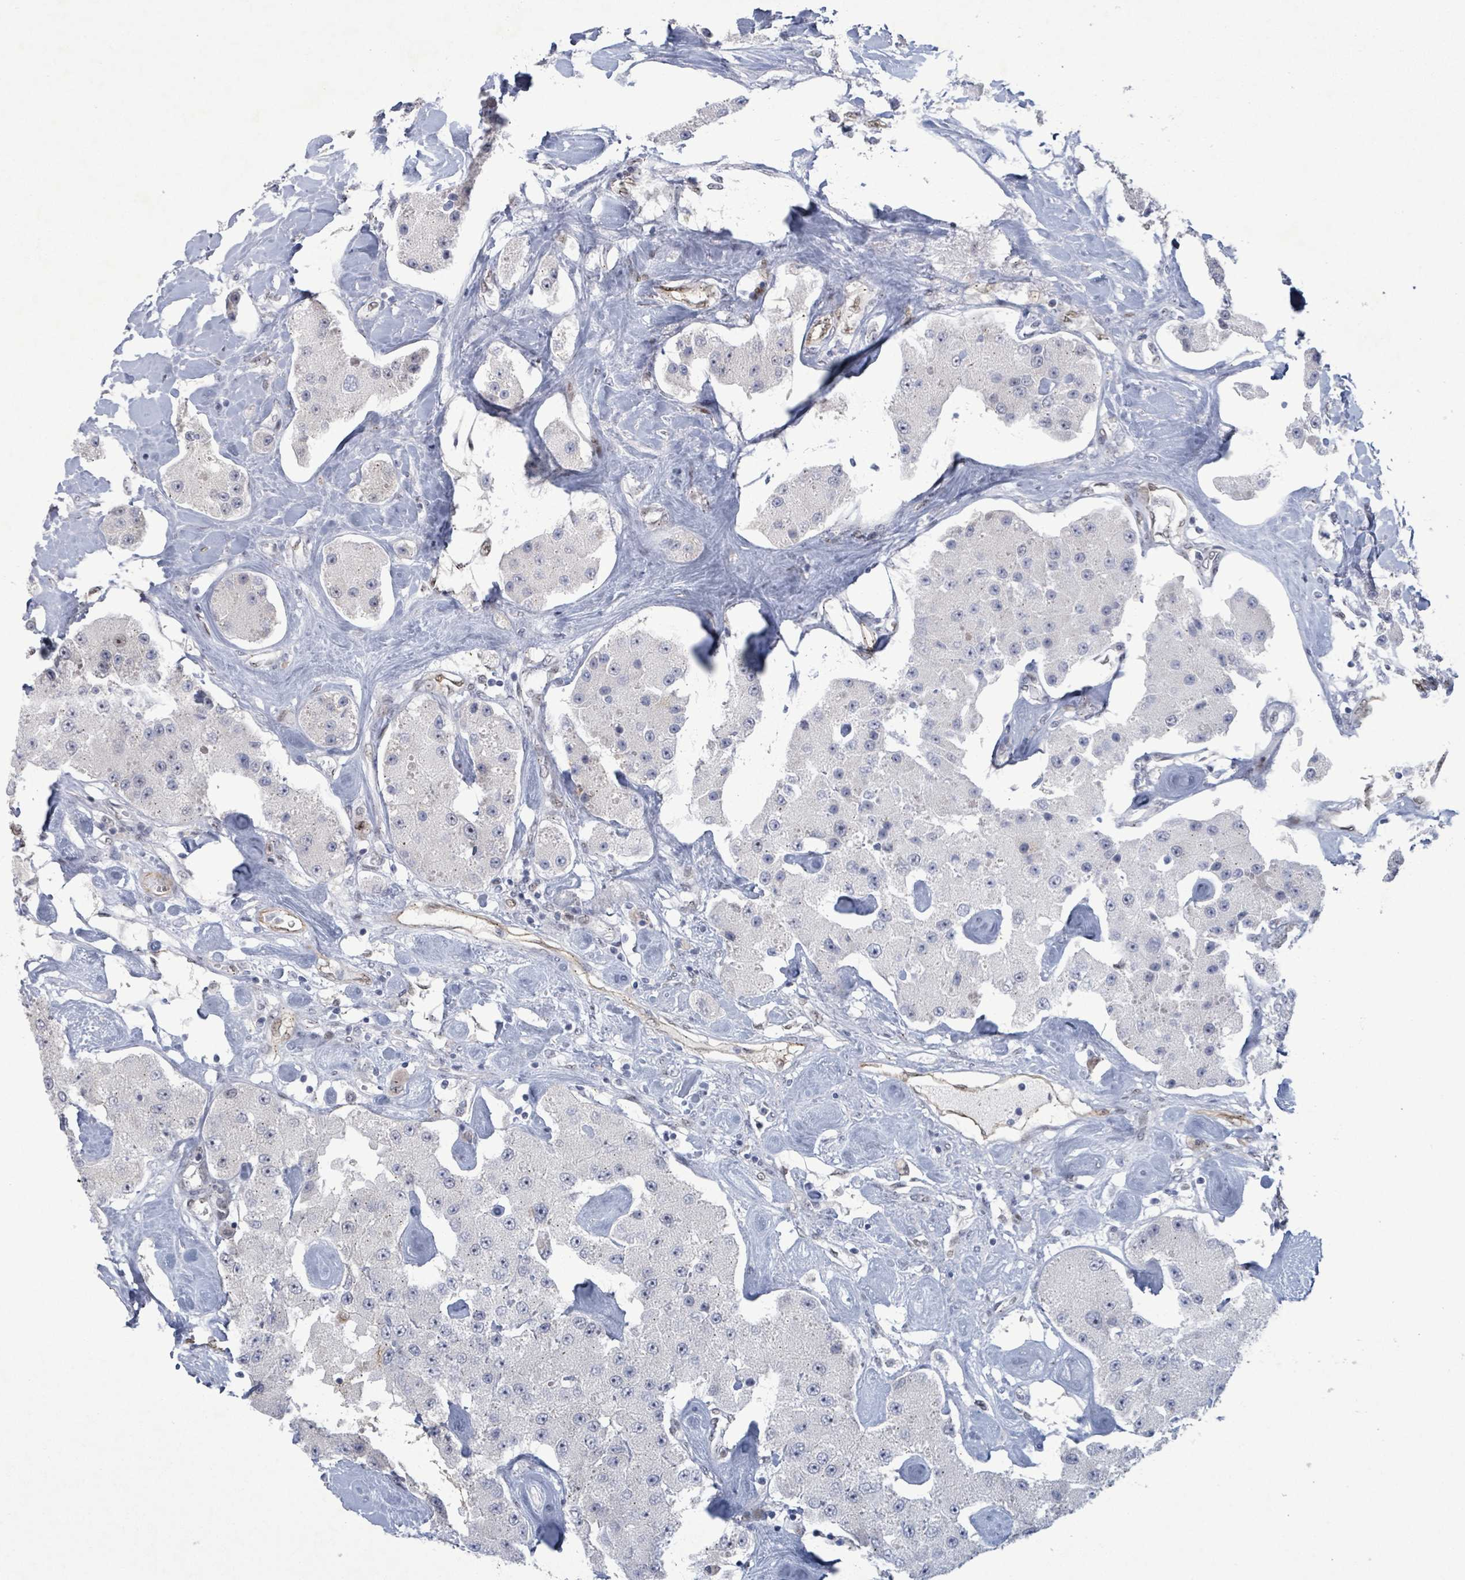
{"staining": {"intensity": "negative", "quantity": "none", "location": "none"}, "tissue": "carcinoid", "cell_type": "Tumor cells", "image_type": "cancer", "snomed": [{"axis": "morphology", "description": "Carcinoid, malignant, NOS"}, {"axis": "topography", "description": "Pancreas"}], "caption": "Immunohistochemical staining of human carcinoid demonstrates no significant expression in tumor cells. Brightfield microscopy of immunohistochemistry stained with DAB (brown) and hematoxylin (blue), captured at high magnification.", "gene": "TUSC1", "patient": {"sex": "male", "age": 41}}